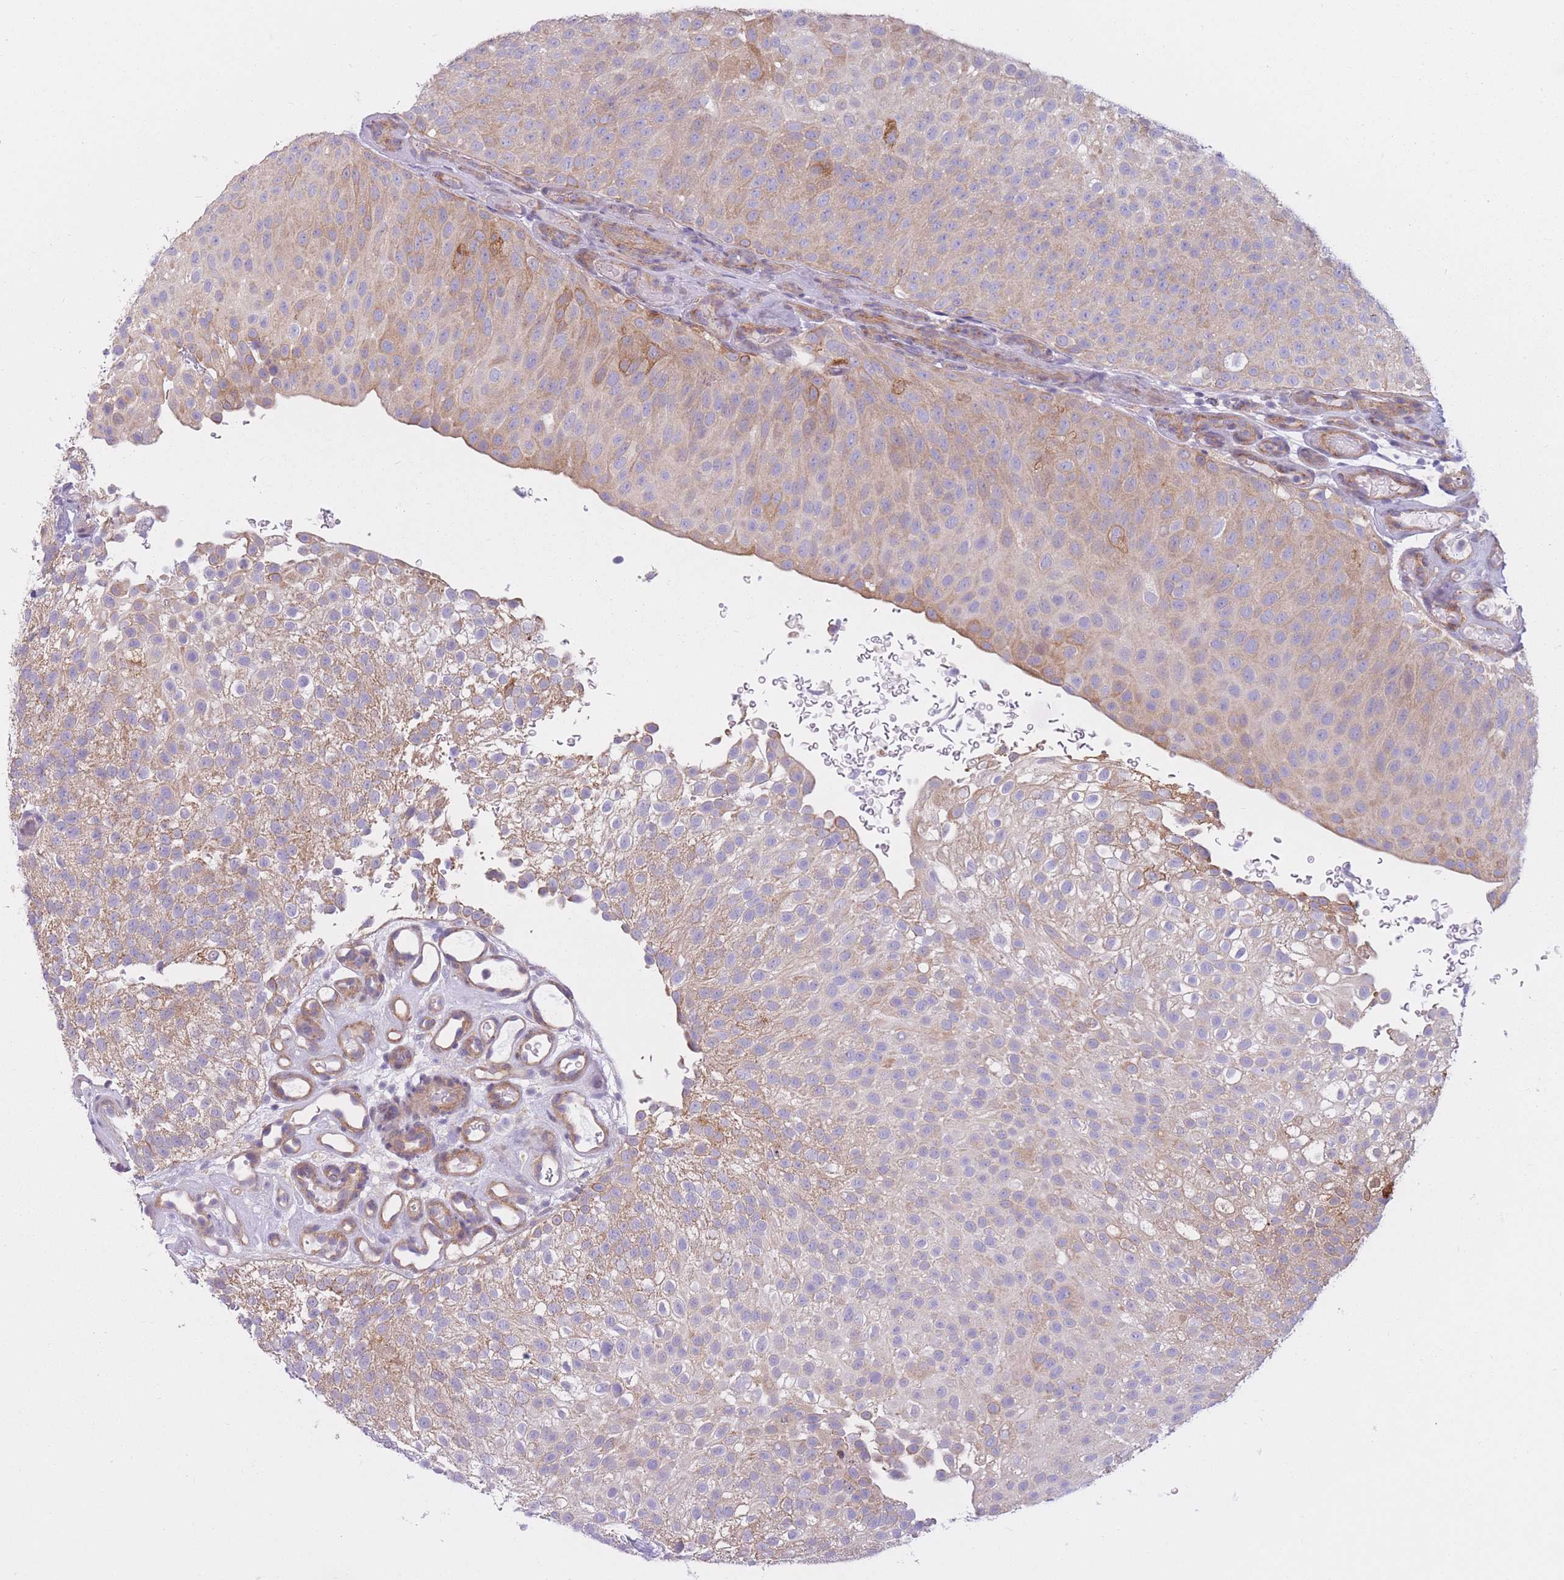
{"staining": {"intensity": "moderate", "quantity": "<25%", "location": "cytoplasmic/membranous"}, "tissue": "urothelial cancer", "cell_type": "Tumor cells", "image_type": "cancer", "snomed": [{"axis": "morphology", "description": "Urothelial carcinoma, Low grade"}, {"axis": "topography", "description": "Urinary bladder"}], "caption": "Brown immunohistochemical staining in urothelial cancer shows moderate cytoplasmic/membranous expression in approximately <25% of tumor cells. (IHC, brightfield microscopy, high magnification).", "gene": "SERPINB3", "patient": {"sex": "male", "age": 78}}